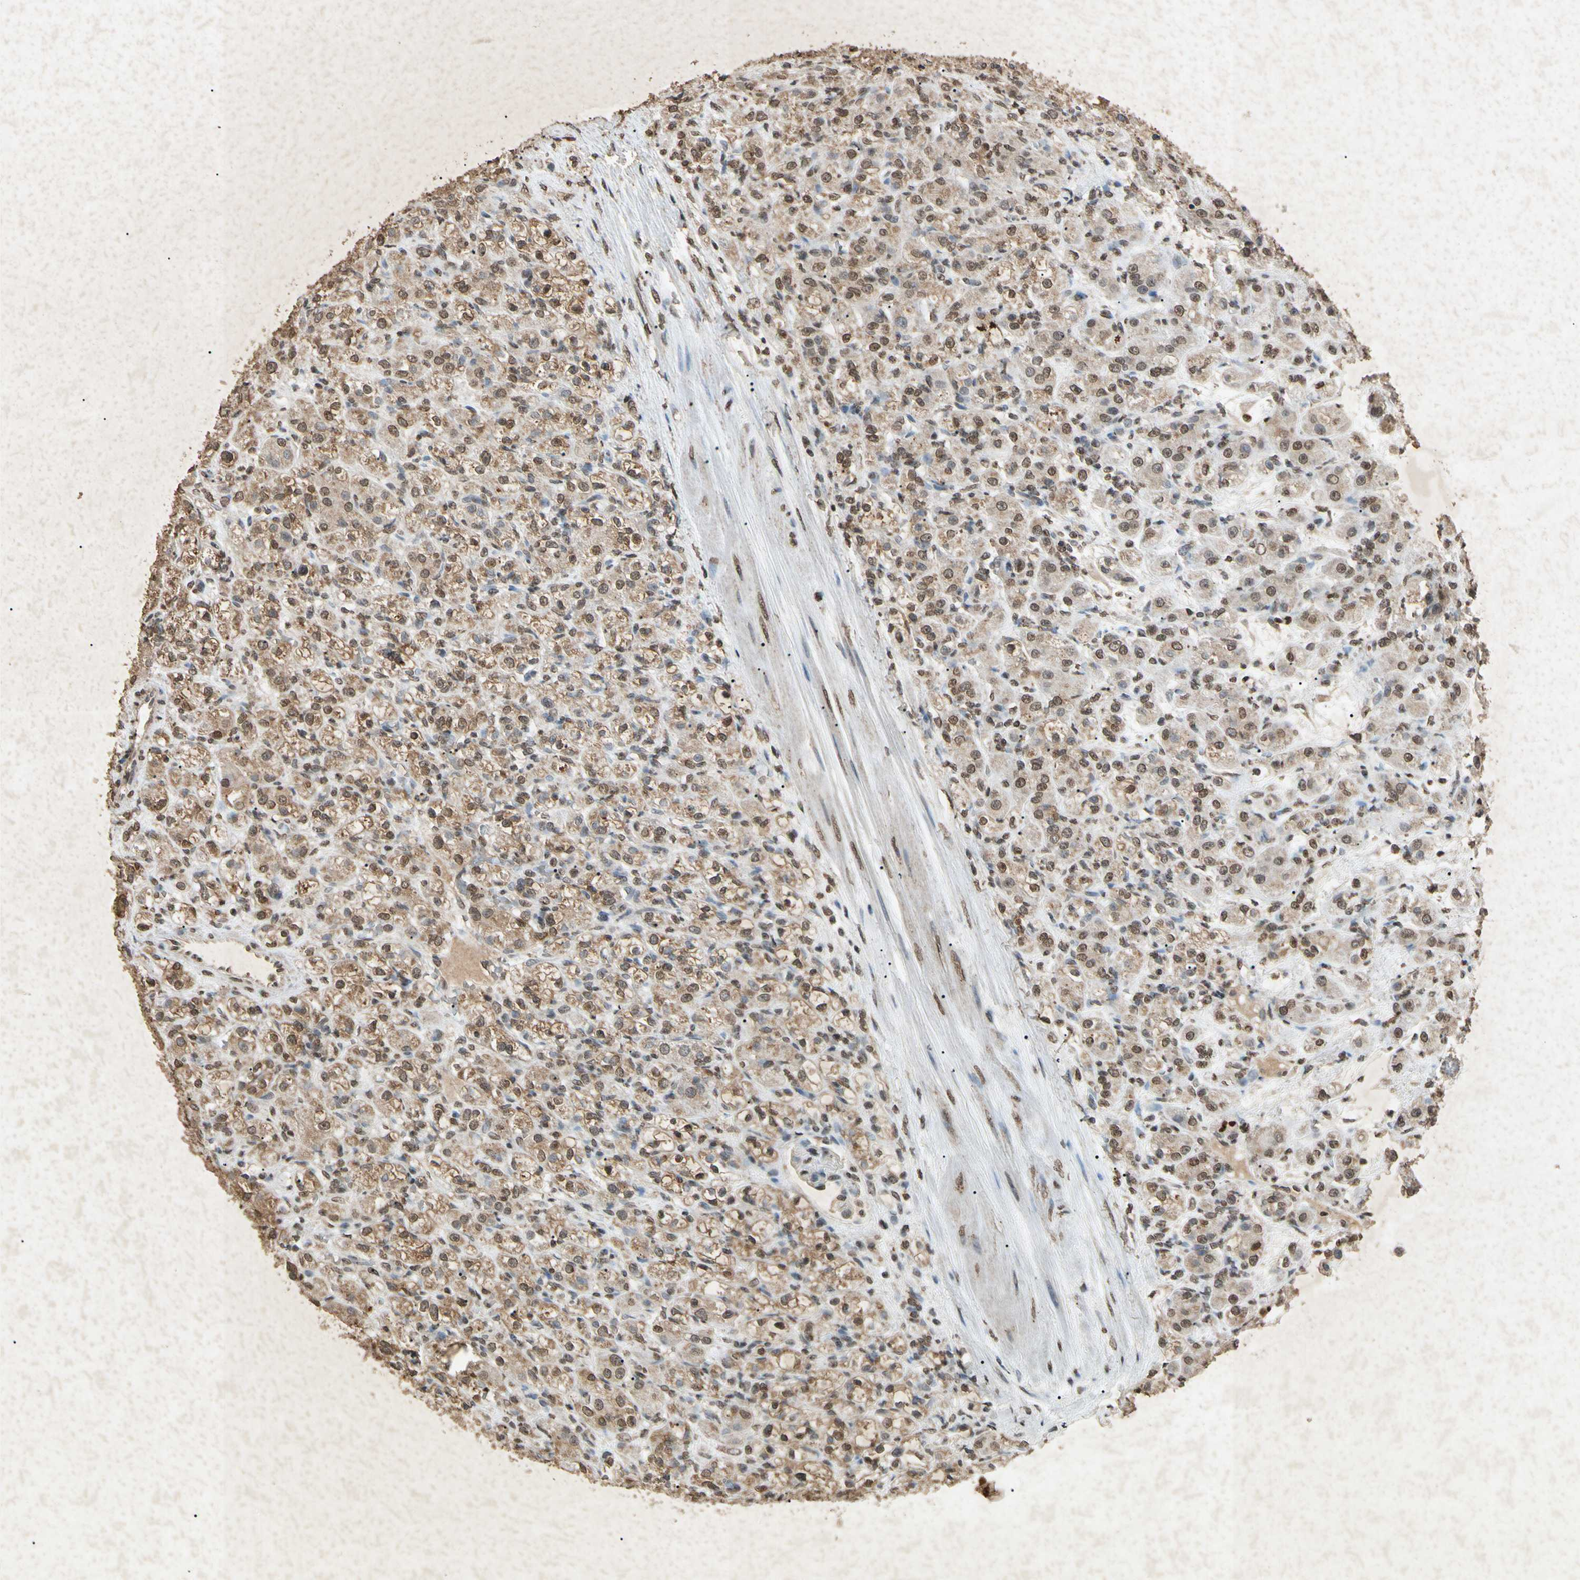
{"staining": {"intensity": "weak", "quantity": "25%-75%", "location": "cytoplasmic/membranous,nuclear"}, "tissue": "renal cancer", "cell_type": "Tumor cells", "image_type": "cancer", "snomed": [{"axis": "morphology", "description": "Normal tissue, NOS"}, {"axis": "morphology", "description": "Adenocarcinoma, NOS"}, {"axis": "topography", "description": "Kidney"}], "caption": "Weak cytoplasmic/membranous and nuclear positivity is seen in about 25%-75% of tumor cells in adenocarcinoma (renal).", "gene": "MSRB1", "patient": {"sex": "male", "age": 61}}